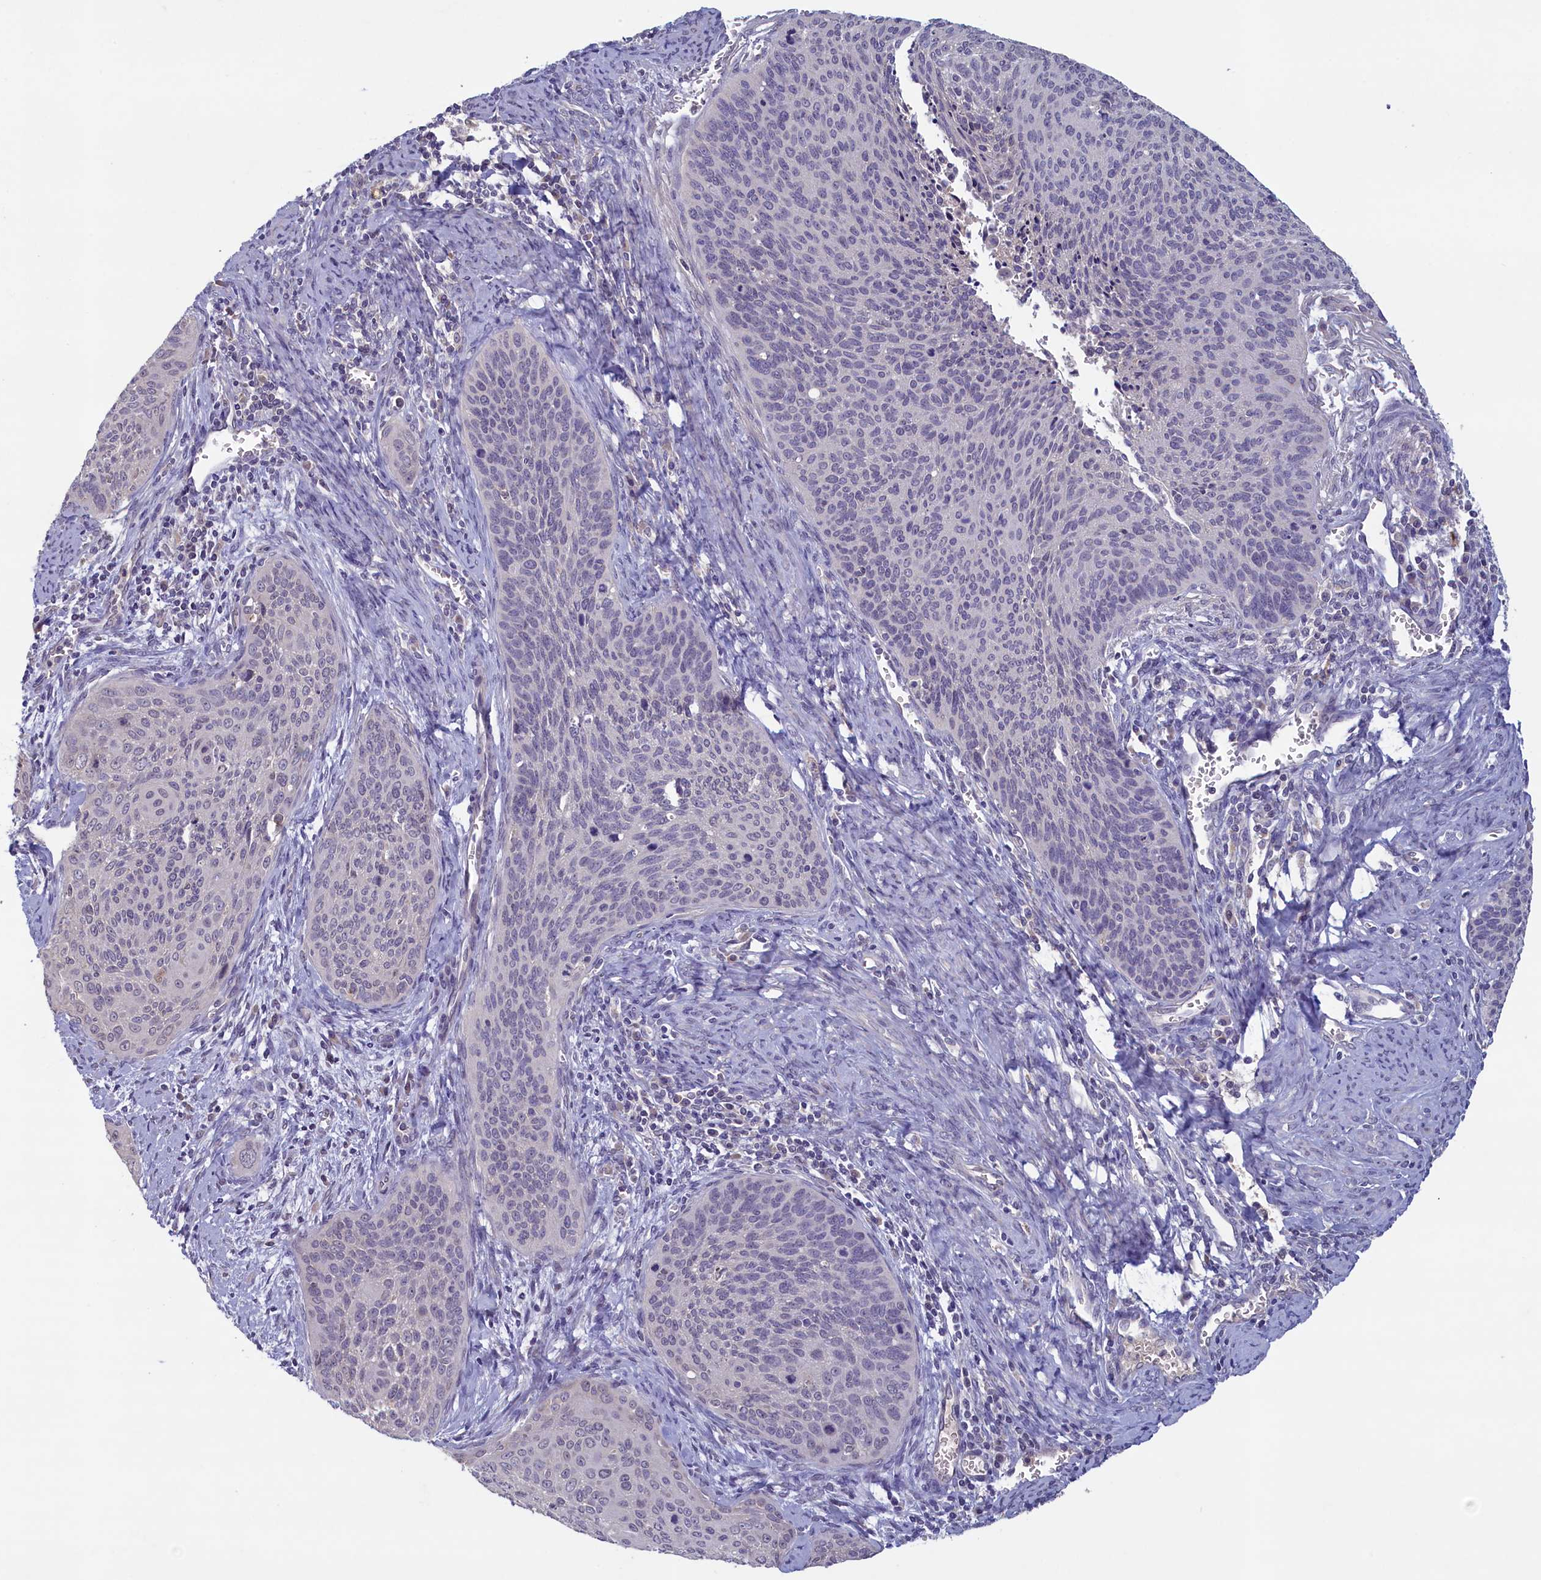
{"staining": {"intensity": "negative", "quantity": "none", "location": "none"}, "tissue": "cervical cancer", "cell_type": "Tumor cells", "image_type": "cancer", "snomed": [{"axis": "morphology", "description": "Squamous cell carcinoma, NOS"}, {"axis": "topography", "description": "Cervix"}], "caption": "Micrograph shows no significant protein positivity in tumor cells of squamous cell carcinoma (cervical). (Brightfield microscopy of DAB immunohistochemistry (IHC) at high magnification).", "gene": "ATF7IP2", "patient": {"sex": "female", "age": 55}}